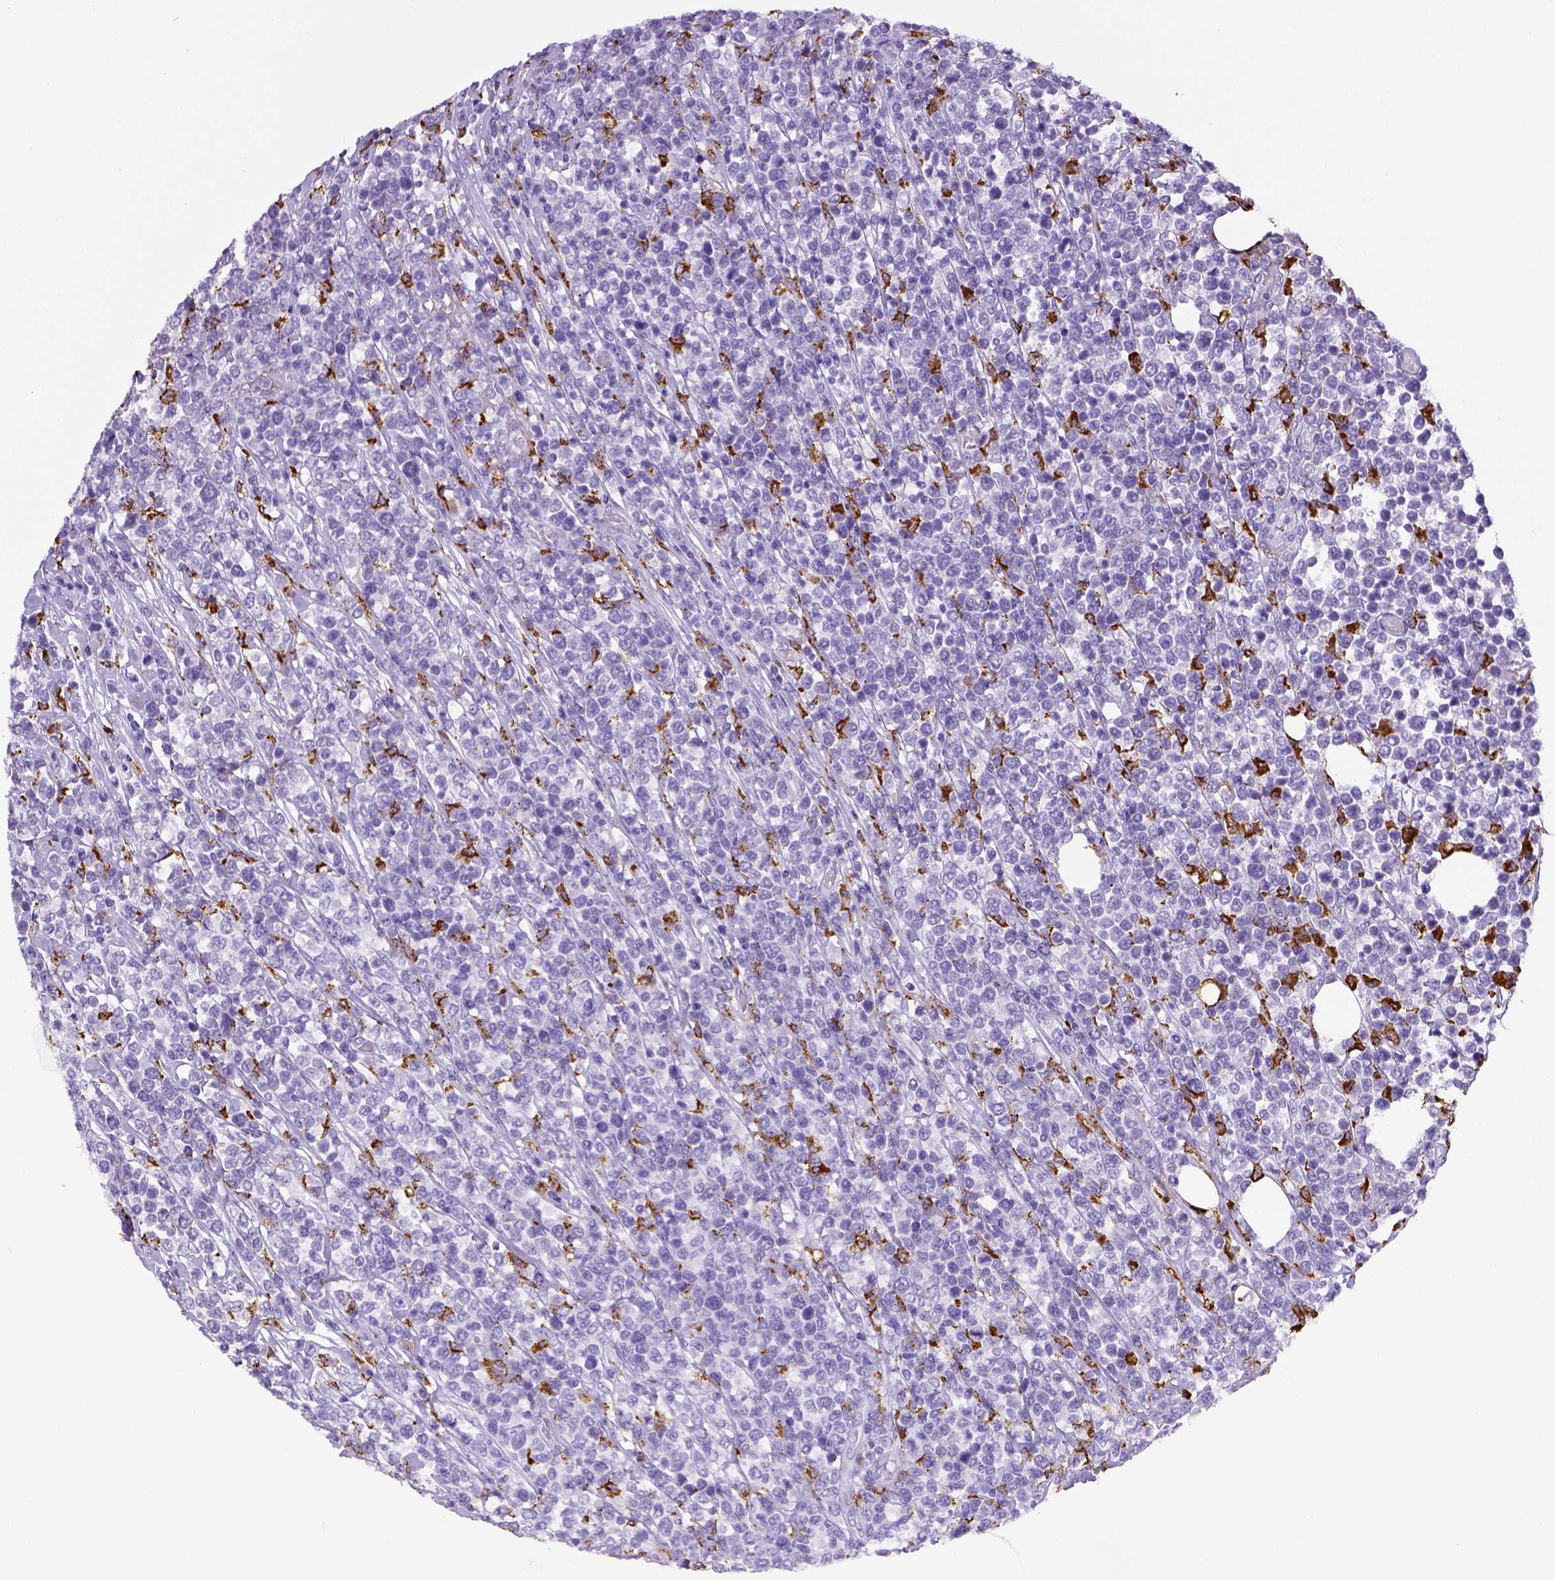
{"staining": {"intensity": "negative", "quantity": "none", "location": "none"}, "tissue": "lymphoma", "cell_type": "Tumor cells", "image_type": "cancer", "snomed": [{"axis": "morphology", "description": "Malignant lymphoma, non-Hodgkin's type, High grade"}, {"axis": "topography", "description": "Soft tissue"}], "caption": "An IHC histopathology image of lymphoma is shown. There is no staining in tumor cells of lymphoma.", "gene": "CD68", "patient": {"sex": "female", "age": 56}}